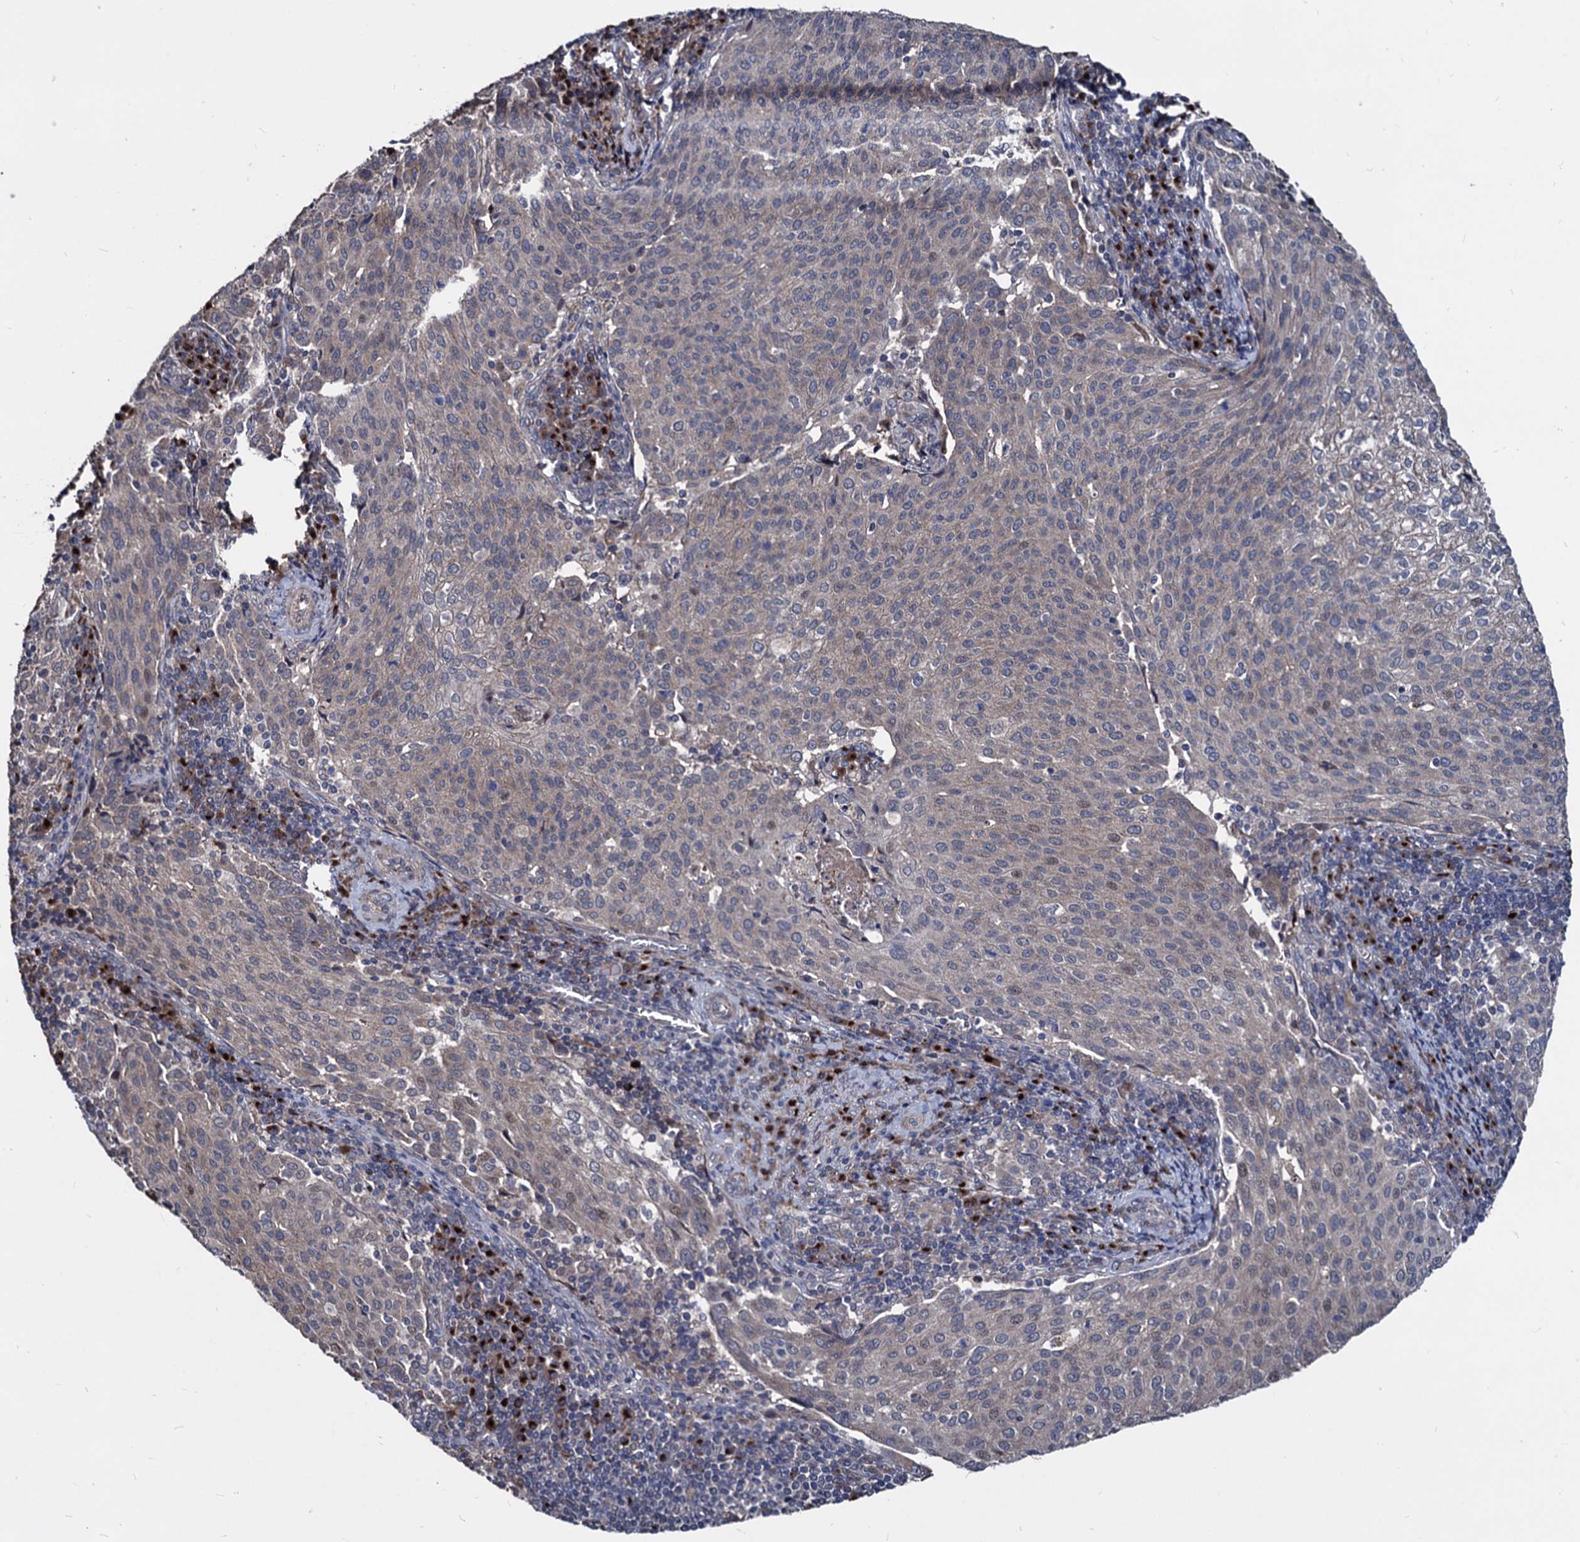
{"staining": {"intensity": "weak", "quantity": "<25%", "location": "cytoplasmic/membranous,nuclear"}, "tissue": "cervical cancer", "cell_type": "Tumor cells", "image_type": "cancer", "snomed": [{"axis": "morphology", "description": "Squamous cell carcinoma, NOS"}, {"axis": "topography", "description": "Cervix"}], "caption": "A photomicrograph of cervical cancer stained for a protein shows no brown staining in tumor cells.", "gene": "SMAGP", "patient": {"sex": "female", "age": 46}}